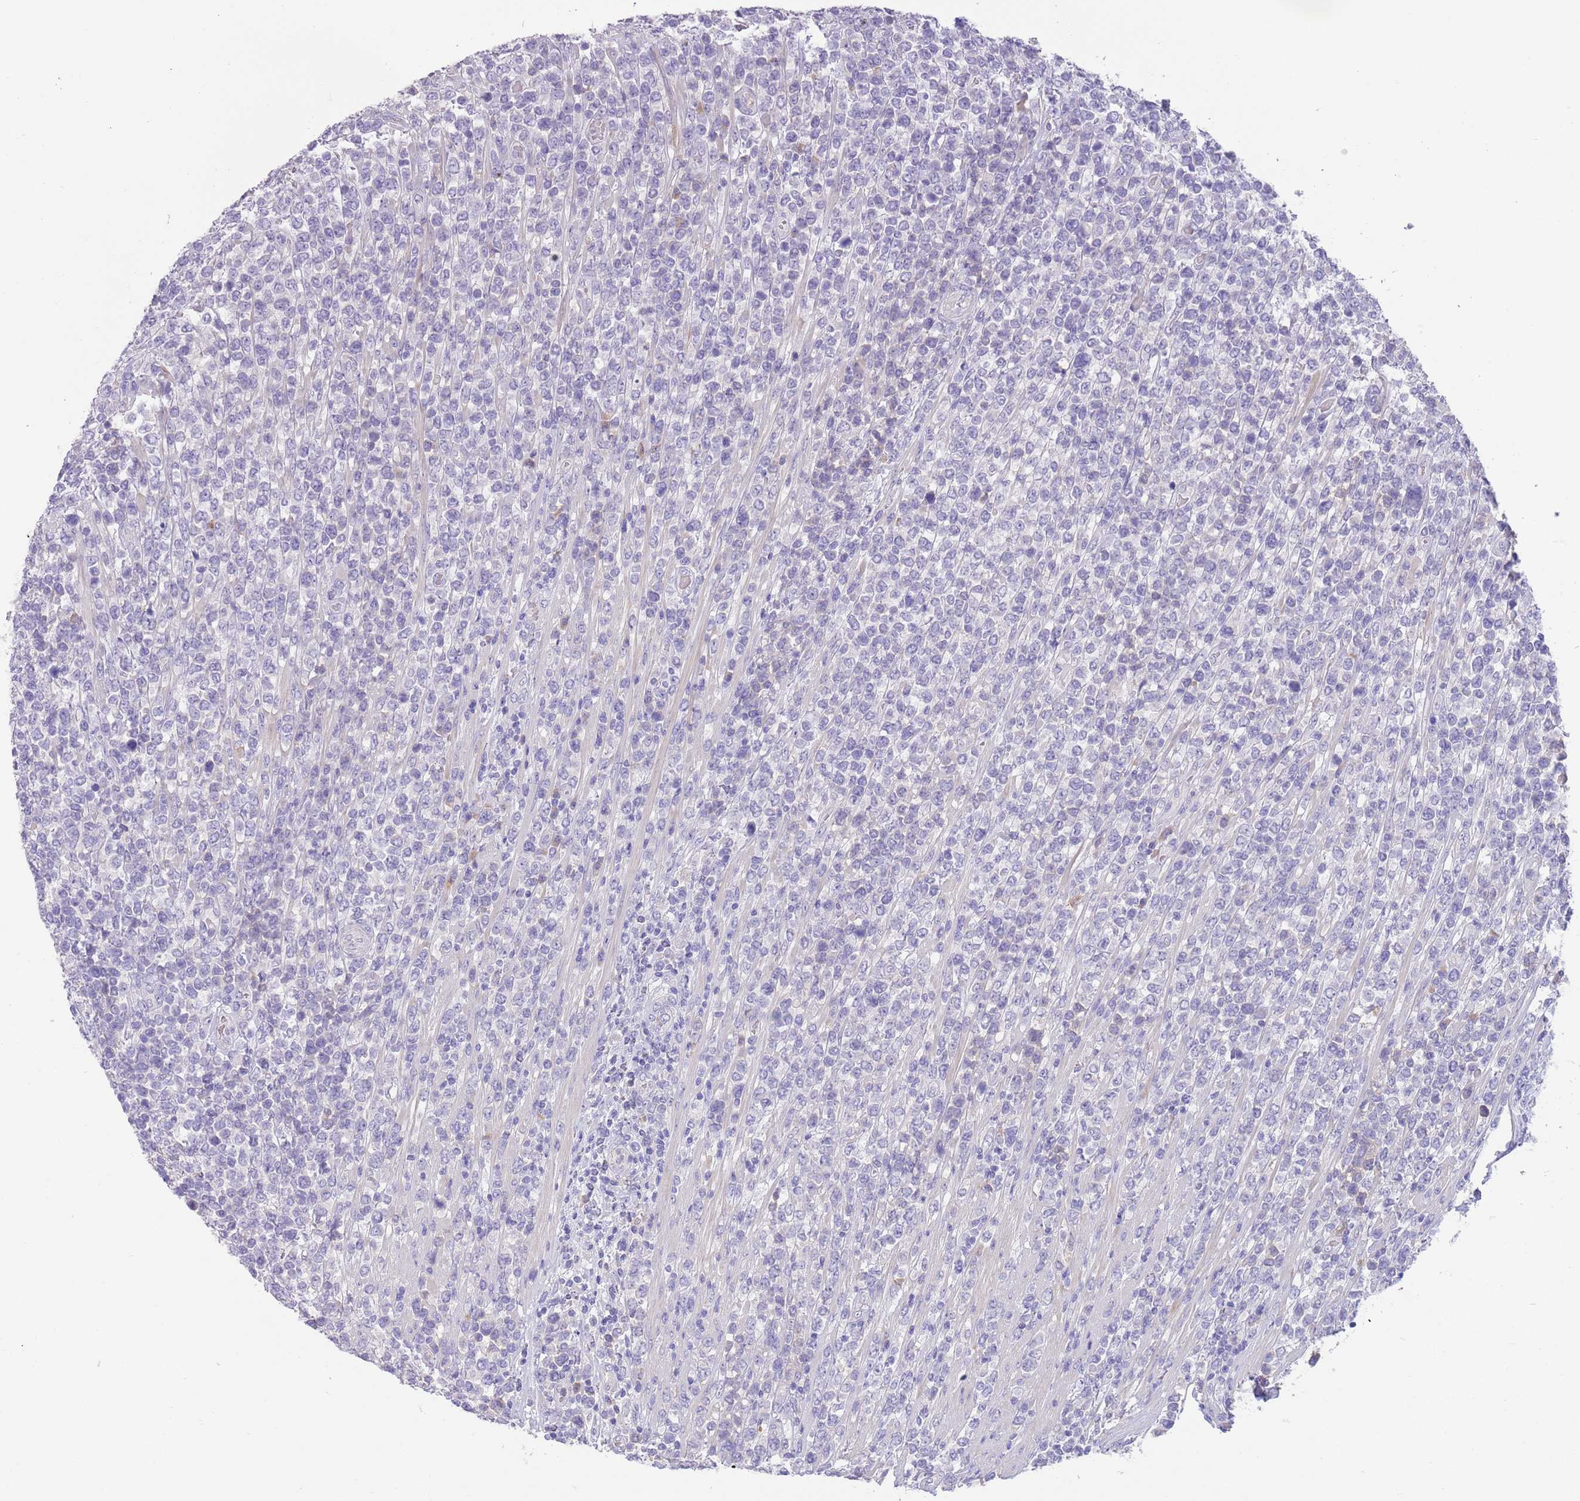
{"staining": {"intensity": "negative", "quantity": "none", "location": "none"}, "tissue": "lymphoma", "cell_type": "Tumor cells", "image_type": "cancer", "snomed": [{"axis": "morphology", "description": "Malignant lymphoma, non-Hodgkin's type, High grade"}, {"axis": "topography", "description": "Soft tissue"}], "caption": "This is a photomicrograph of immunohistochemistry (IHC) staining of high-grade malignant lymphoma, non-Hodgkin's type, which shows no expression in tumor cells.", "gene": "IGFL4", "patient": {"sex": "female", "age": 56}}